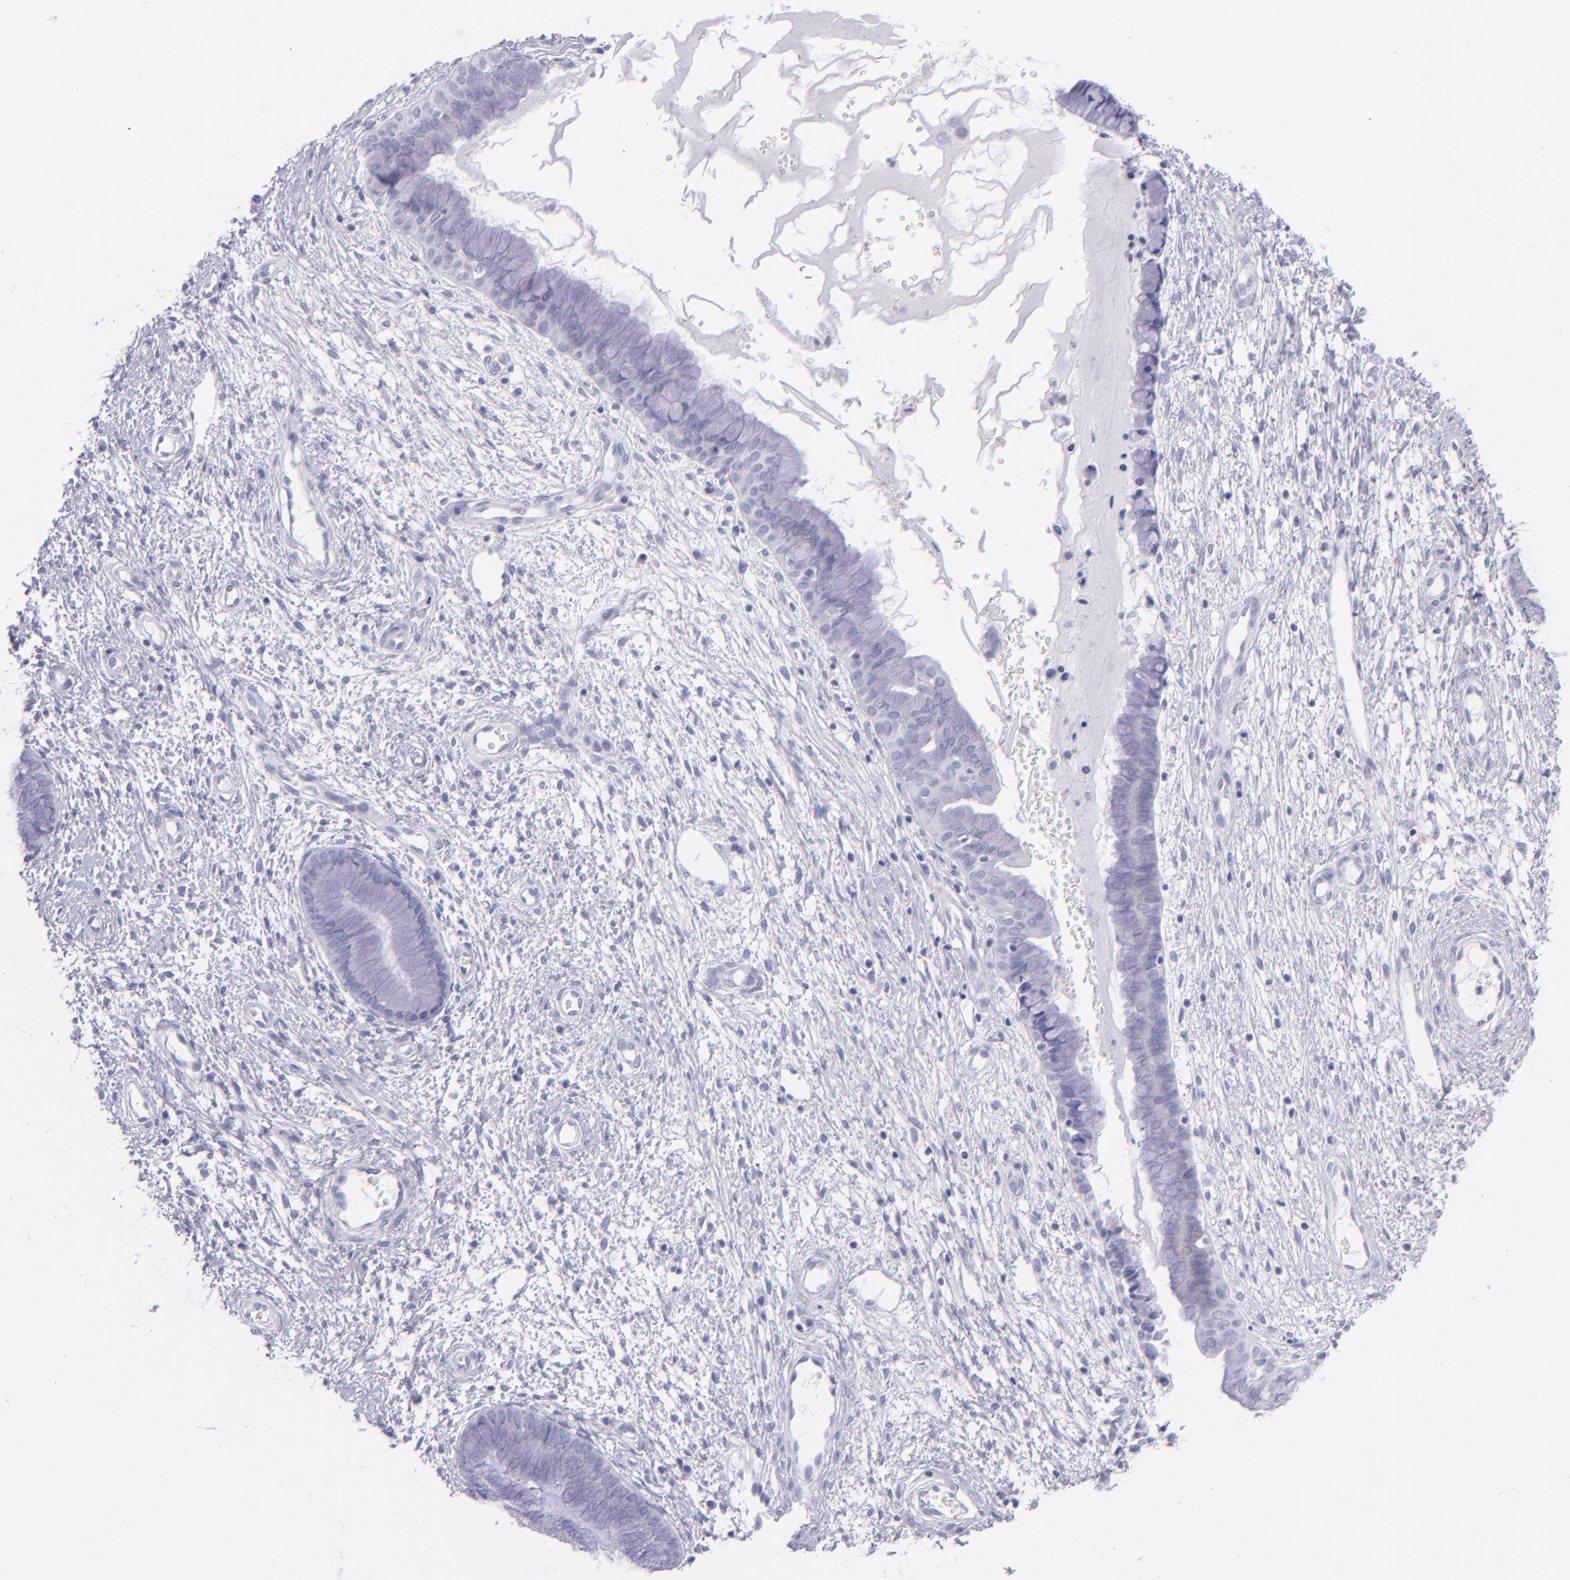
{"staining": {"intensity": "negative", "quantity": "none", "location": "none"}, "tissue": "cervix", "cell_type": "Glandular cells", "image_type": "normal", "snomed": [{"axis": "morphology", "description": "Normal tissue, NOS"}, {"axis": "topography", "description": "Cervix"}], "caption": "An immunohistochemistry image of benign cervix is shown. There is no staining in glandular cells of cervix.", "gene": "SLC1A3", "patient": {"sex": "female", "age": 55}}